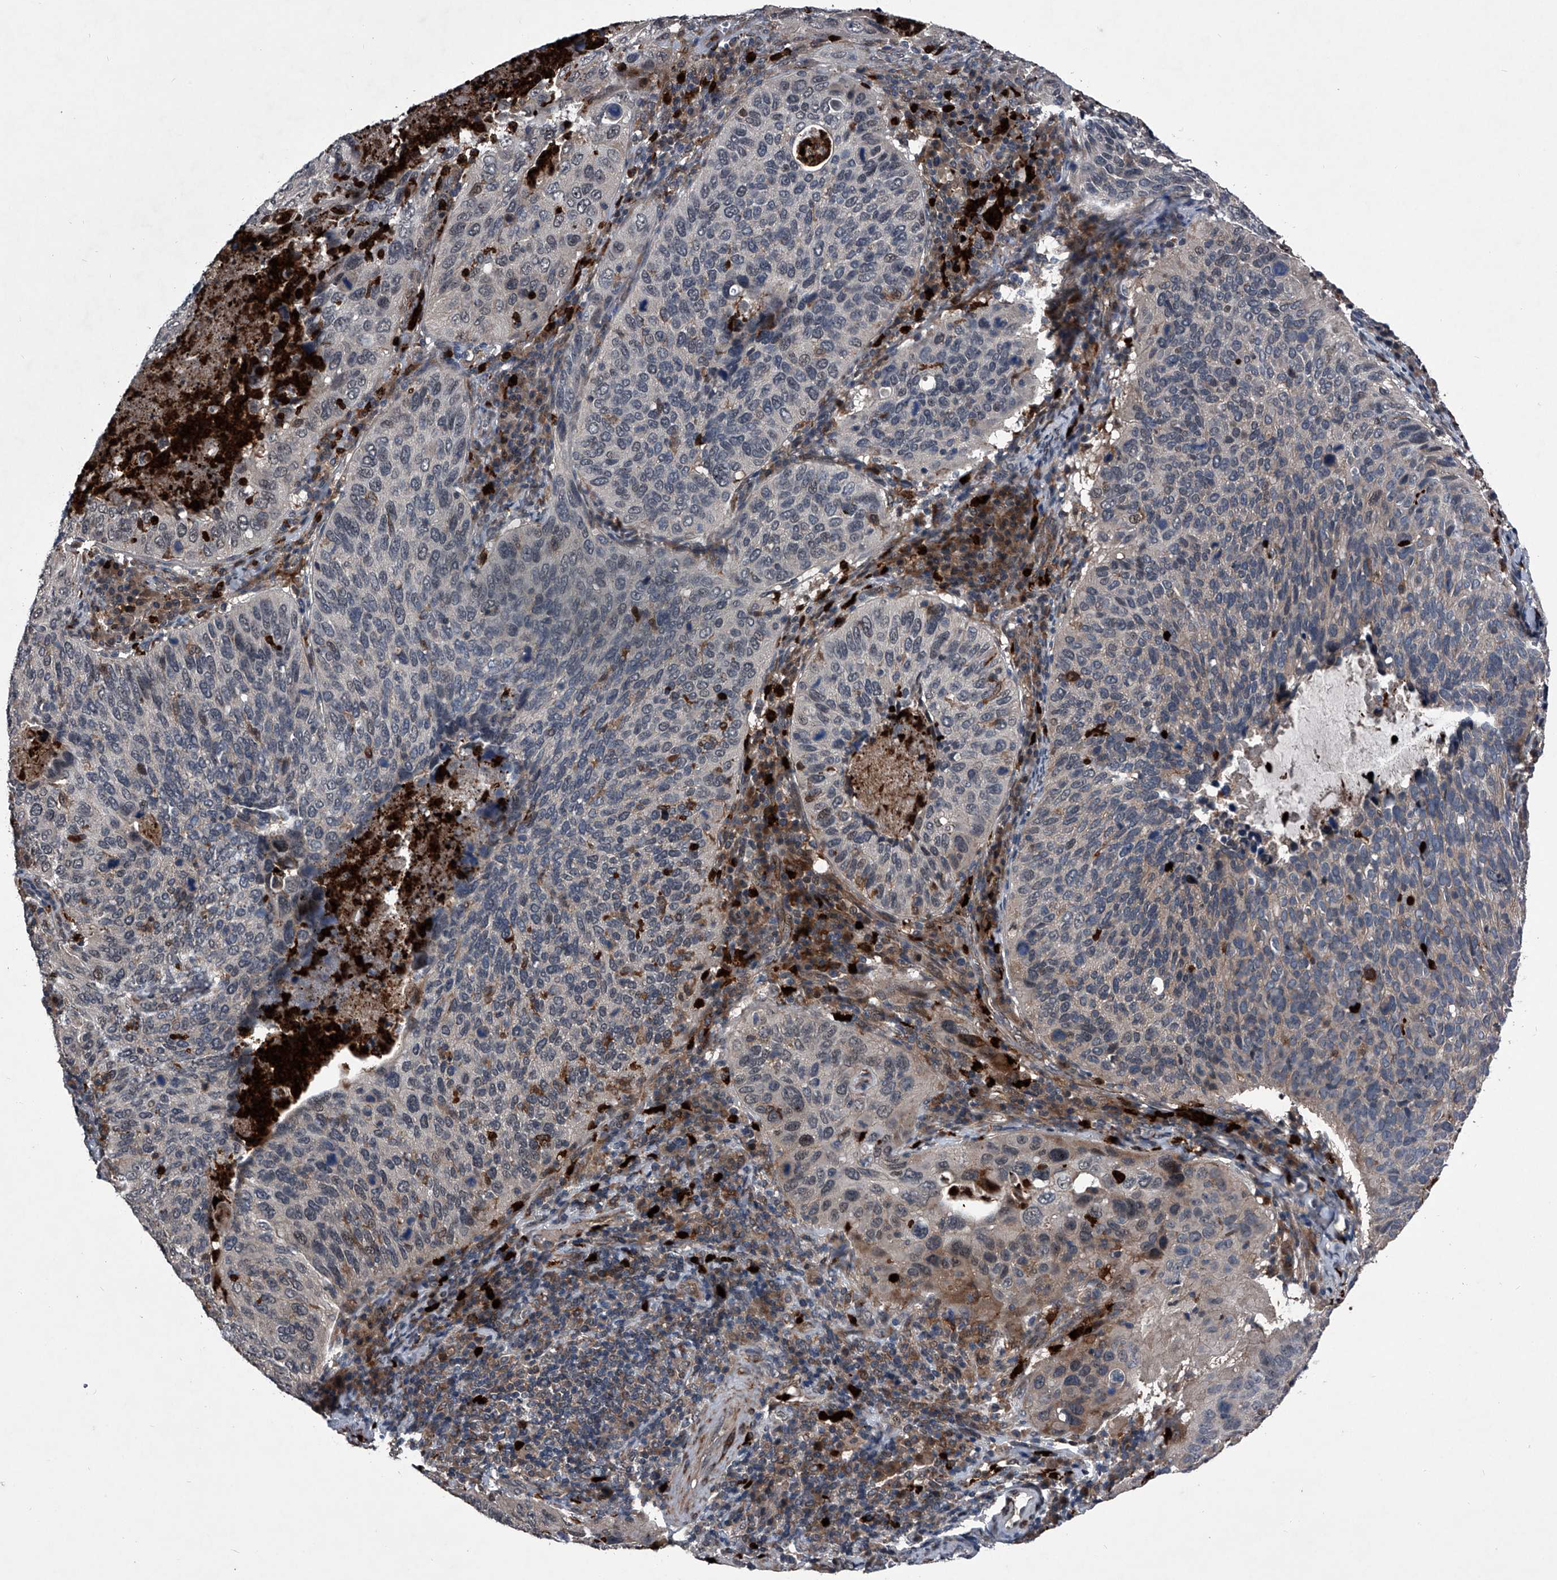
{"staining": {"intensity": "weak", "quantity": "<25%", "location": "cytoplasmic/membranous"}, "tissue": "cervical cancer", "cell_type": "Tumor cells", "image_type": "cancer", "snomed": [{"axis": "morphology", "description": "Squamous cell carcinoma, NOS"}, {"axis": "topography", "description": "Cervix"}], "caption": "Micrograph shows no protein expression in tumor cells of cervical squamous cell carcinoma tissue.", "gene": "MAPKAP1", "patient": {"sex": "female", "age": 38}}